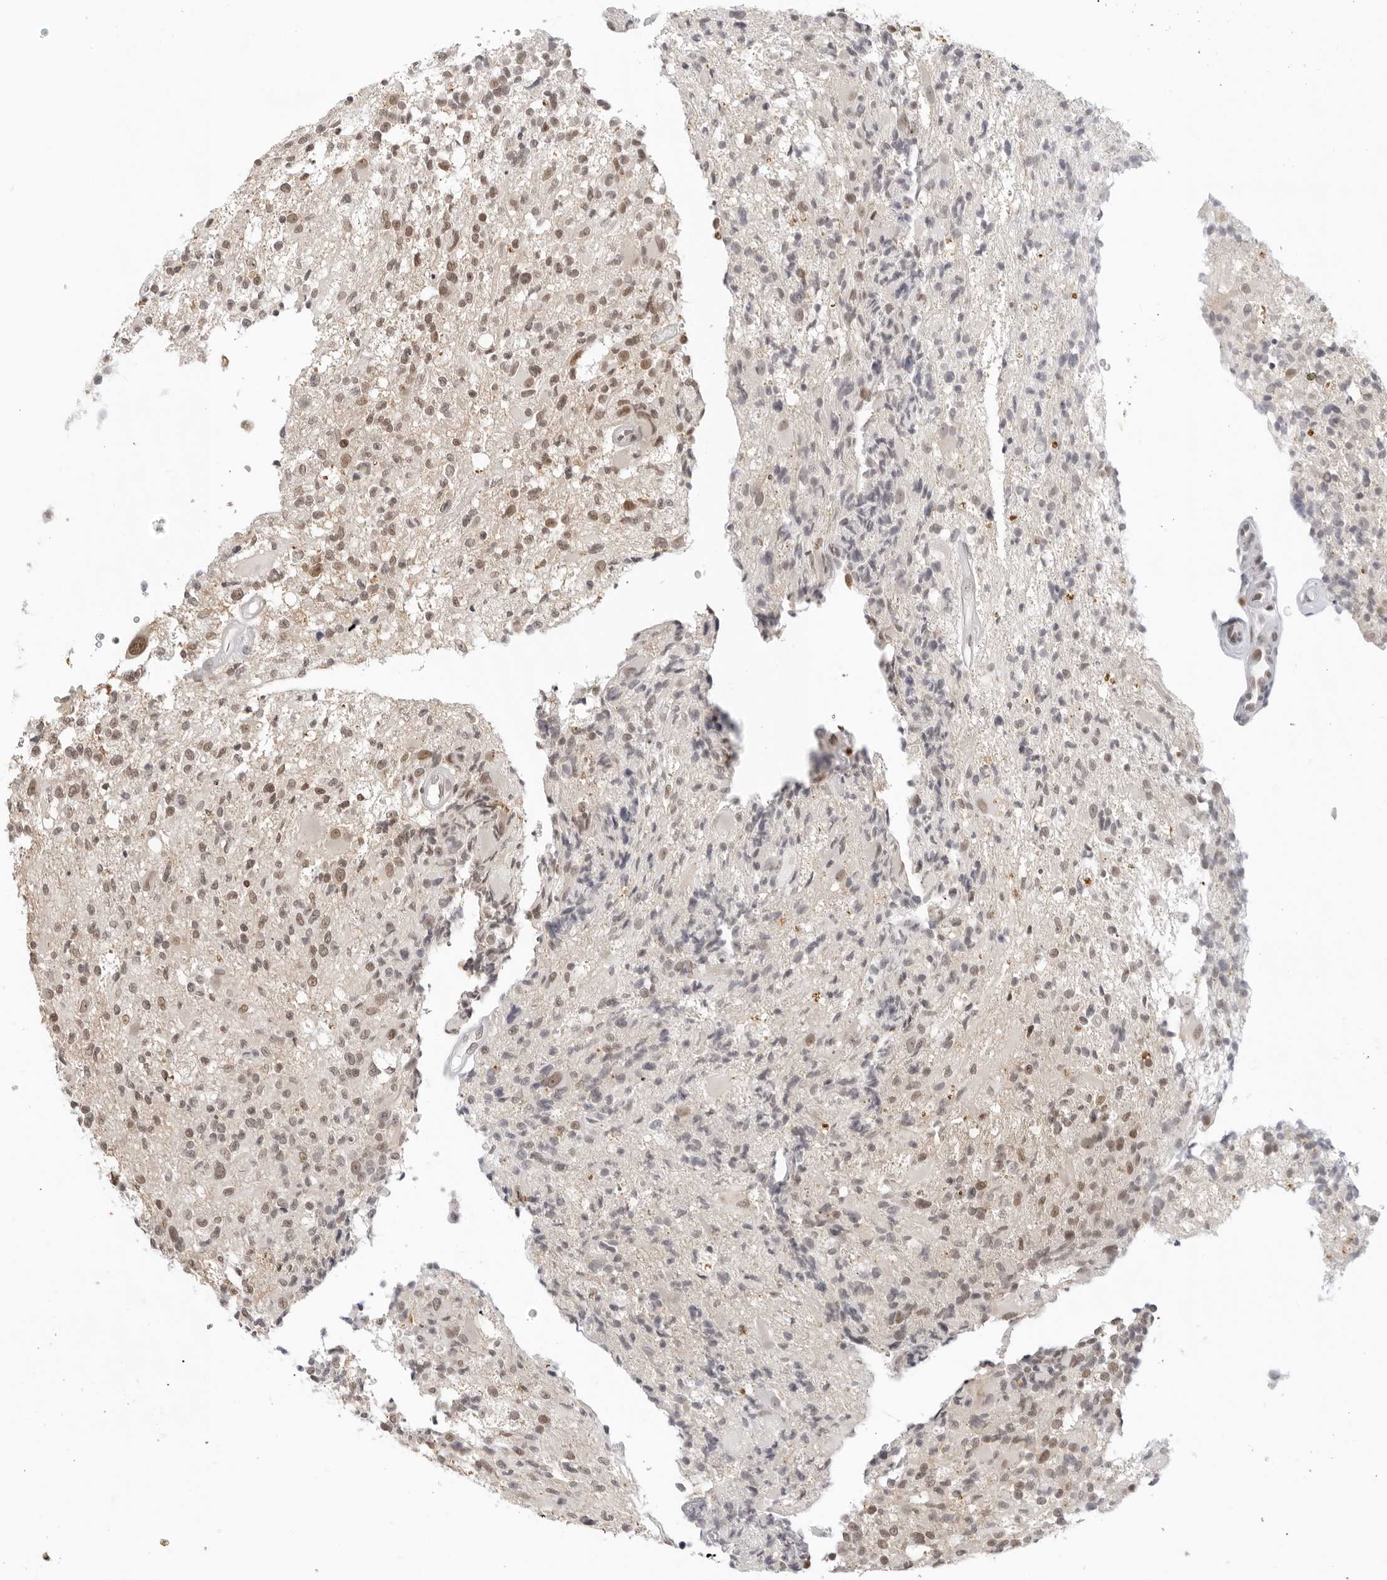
{"staining": {"intensity": "moderate", "quantity": ">75%", "location": "nuclear"}, "tissue": "glioma", "cell_type": "Tumor cells", "image_type": "cancer", "snomed": [{"axis": "morphology", "description": "Glioma, malignant, High grade"}, {"axis": "morphology", "description": "Glioblastoma, NOS"}, {"axis": "topography", "description": "Brain"}], "caption": "Glioblastoma tissue displays moderate nuclear positivity in approximately >75% of tumor cells, visualized by immunohistochemistry. The protein is shown in brown color, while the nuclei are stained blue.", "gene": "FOXK2", "patient": {"sex": "male", "age": 60}}